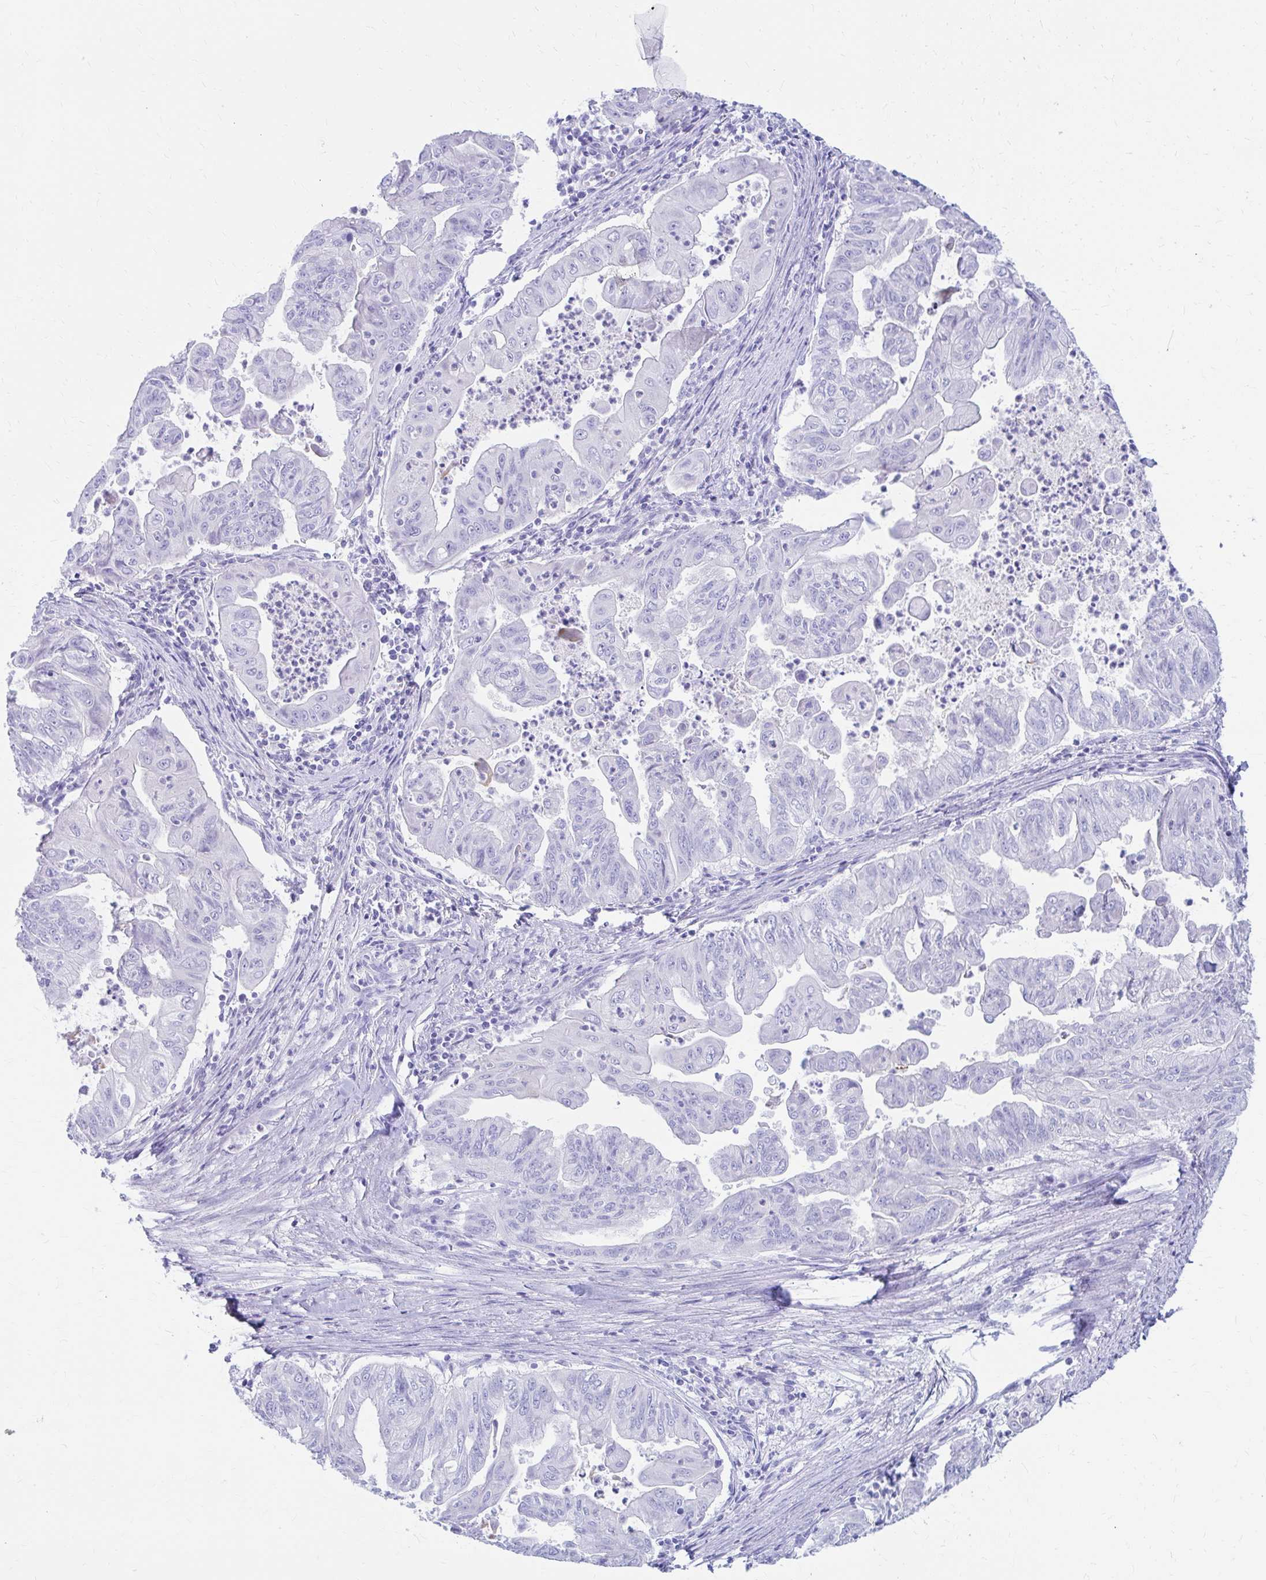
{"staining": {"intensity": "negative", "quantity": "none", "location": "none"}, "tissue": "stomach cancer", "cell_type": "Tumor cells", "image_type": "cancer", "snomed": [{"axis": "morphology", "description": "Adenocarcinoma, NOS"}, {"axis": "topography", "description": "Stomach, upper"}], "caption": "Tumor cells are negative for brown protein staining in stomach cancer (adenocarcinoma).", "gene": "NSG2", "patient": {"sex": "male", "age": 80}}